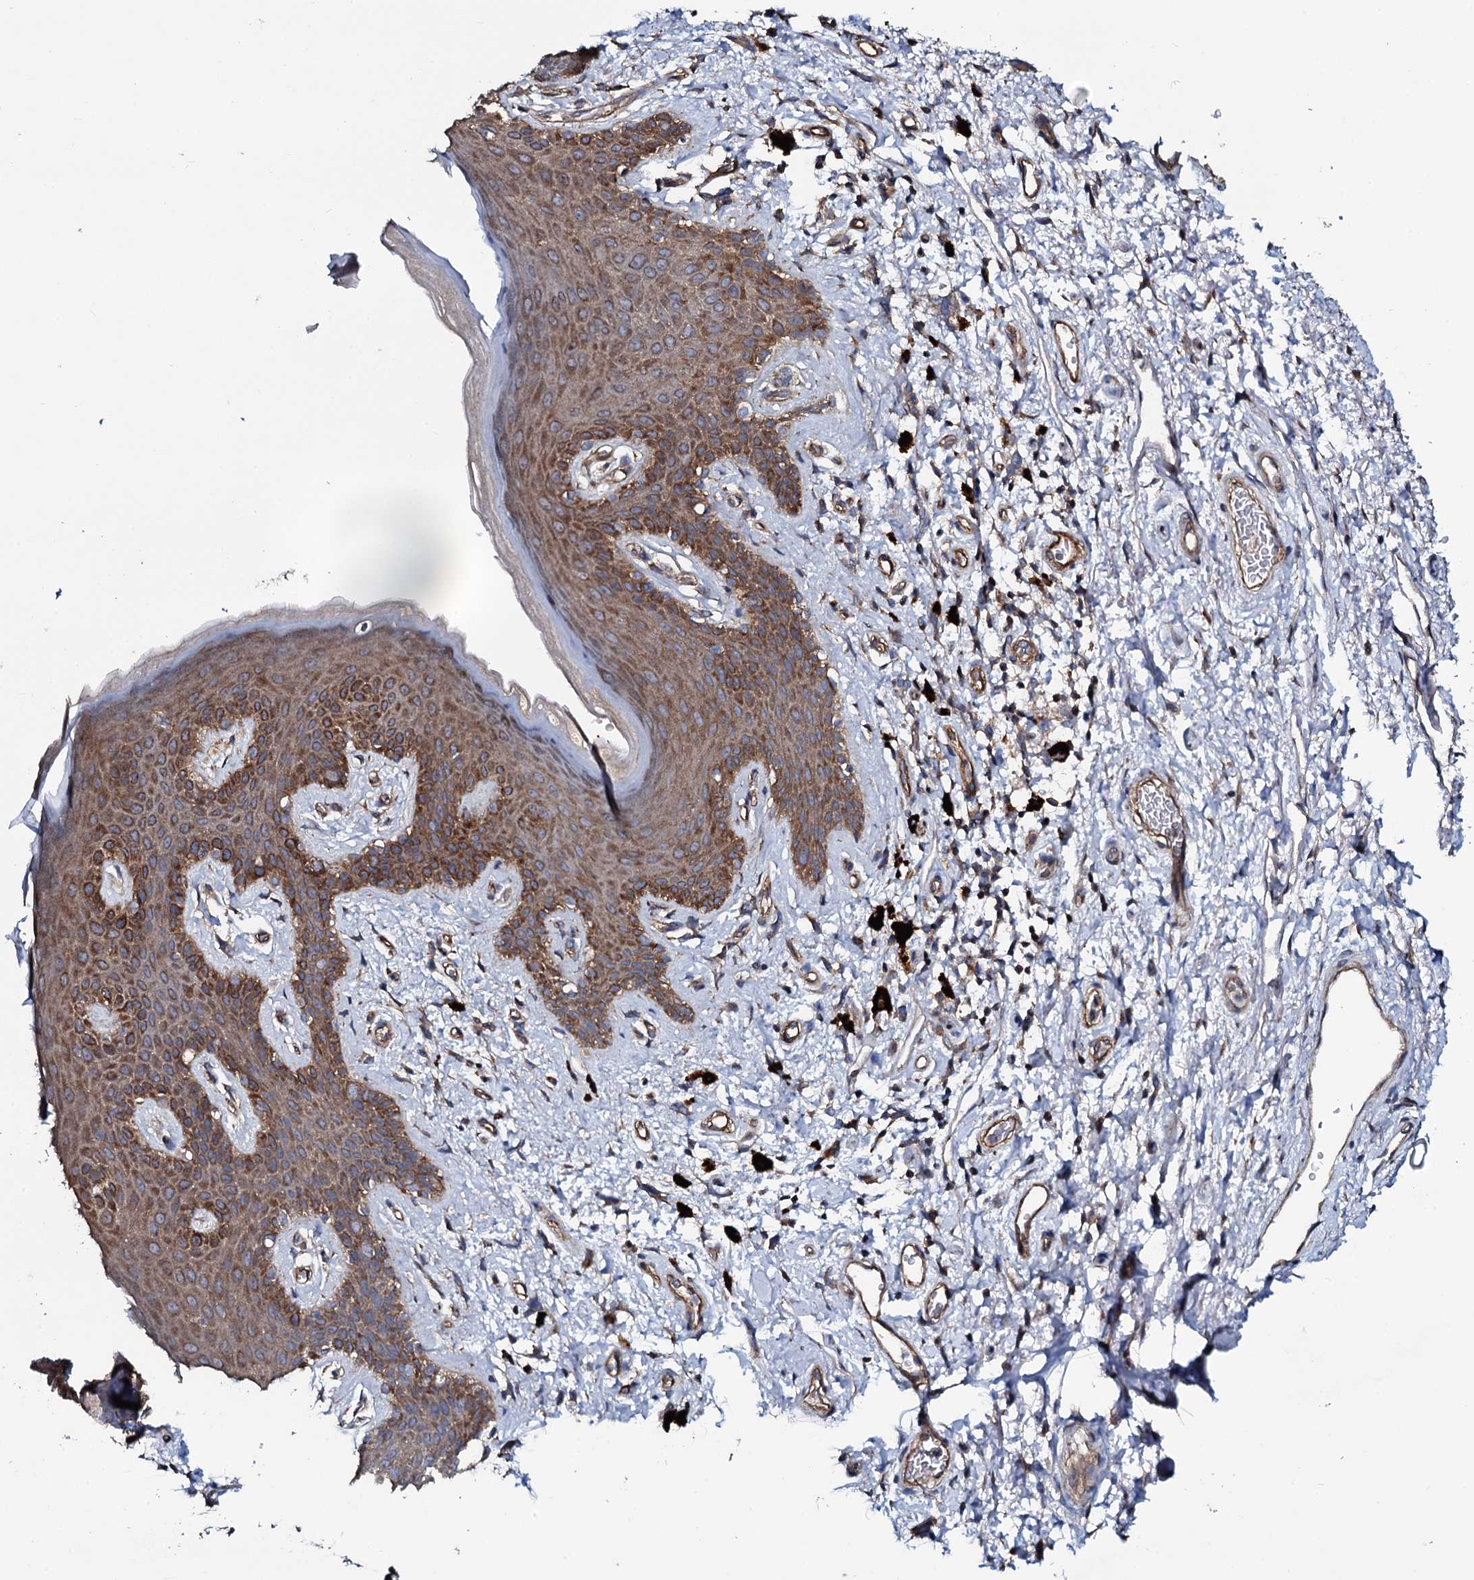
{"staining": {"intensity": "moderate", "quantity": "25%-75%", "location": "cytoplasmic/membranous"}, "tissue": "skin", "cell_type": "Epidermal cells", "image_type": "normal", "snomed": [{"axis": "morphology", "description": "Normal tissue, NOS"}, {"axis": "topography", "description": "Anal"}], "caption": "Skin stained with DAB (3,3'-diaminobenzidine) immunohistochemistry reveals medium levels of moderate cytoplasmic/membranous positivity in about 25%-75% of epidermal cells.", "gene": "USPL1", "patient": {"sex": "female", "age": 46}}